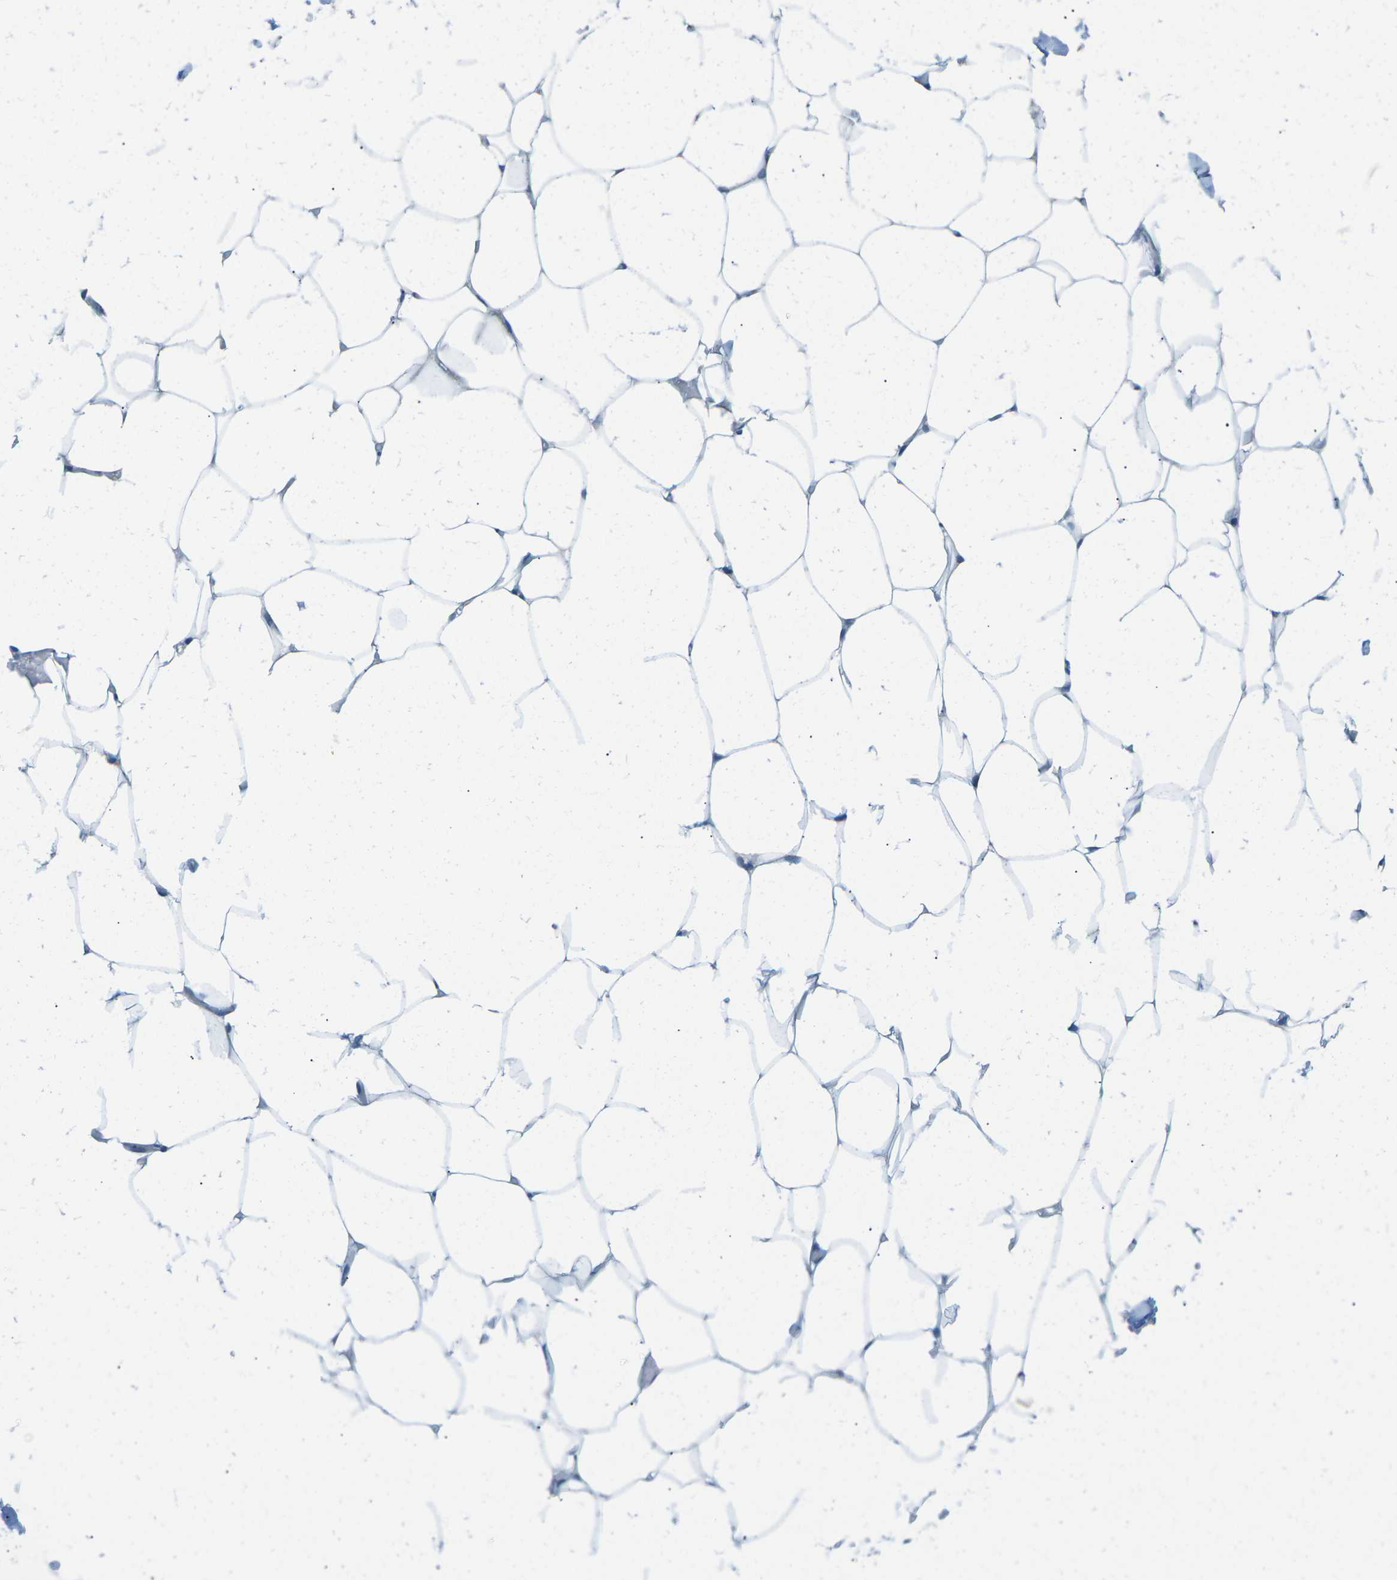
{"staining": {"intensity": "negative", "quantity": "none", "location": "none"}, "tissue": "adipose tissue", "cell_type": "Adipocytes", "image_type": "normal", "snomed": [{"axis": "morphology", "description": "Normal tissue, NOS"}, {"axis": "topography", "description": "Breast"}, {"axis": "topography", "description": "Adipose tissue"}], "caption": "Immunohistochemical staining of normal human adipose tissue demonstrates no significant positivity in adipocytes. (DAB IHC visualized using brightfield microscopy, high magnification).", "gene": "CFB", "patient": {"sex": "female", "age": 25}}